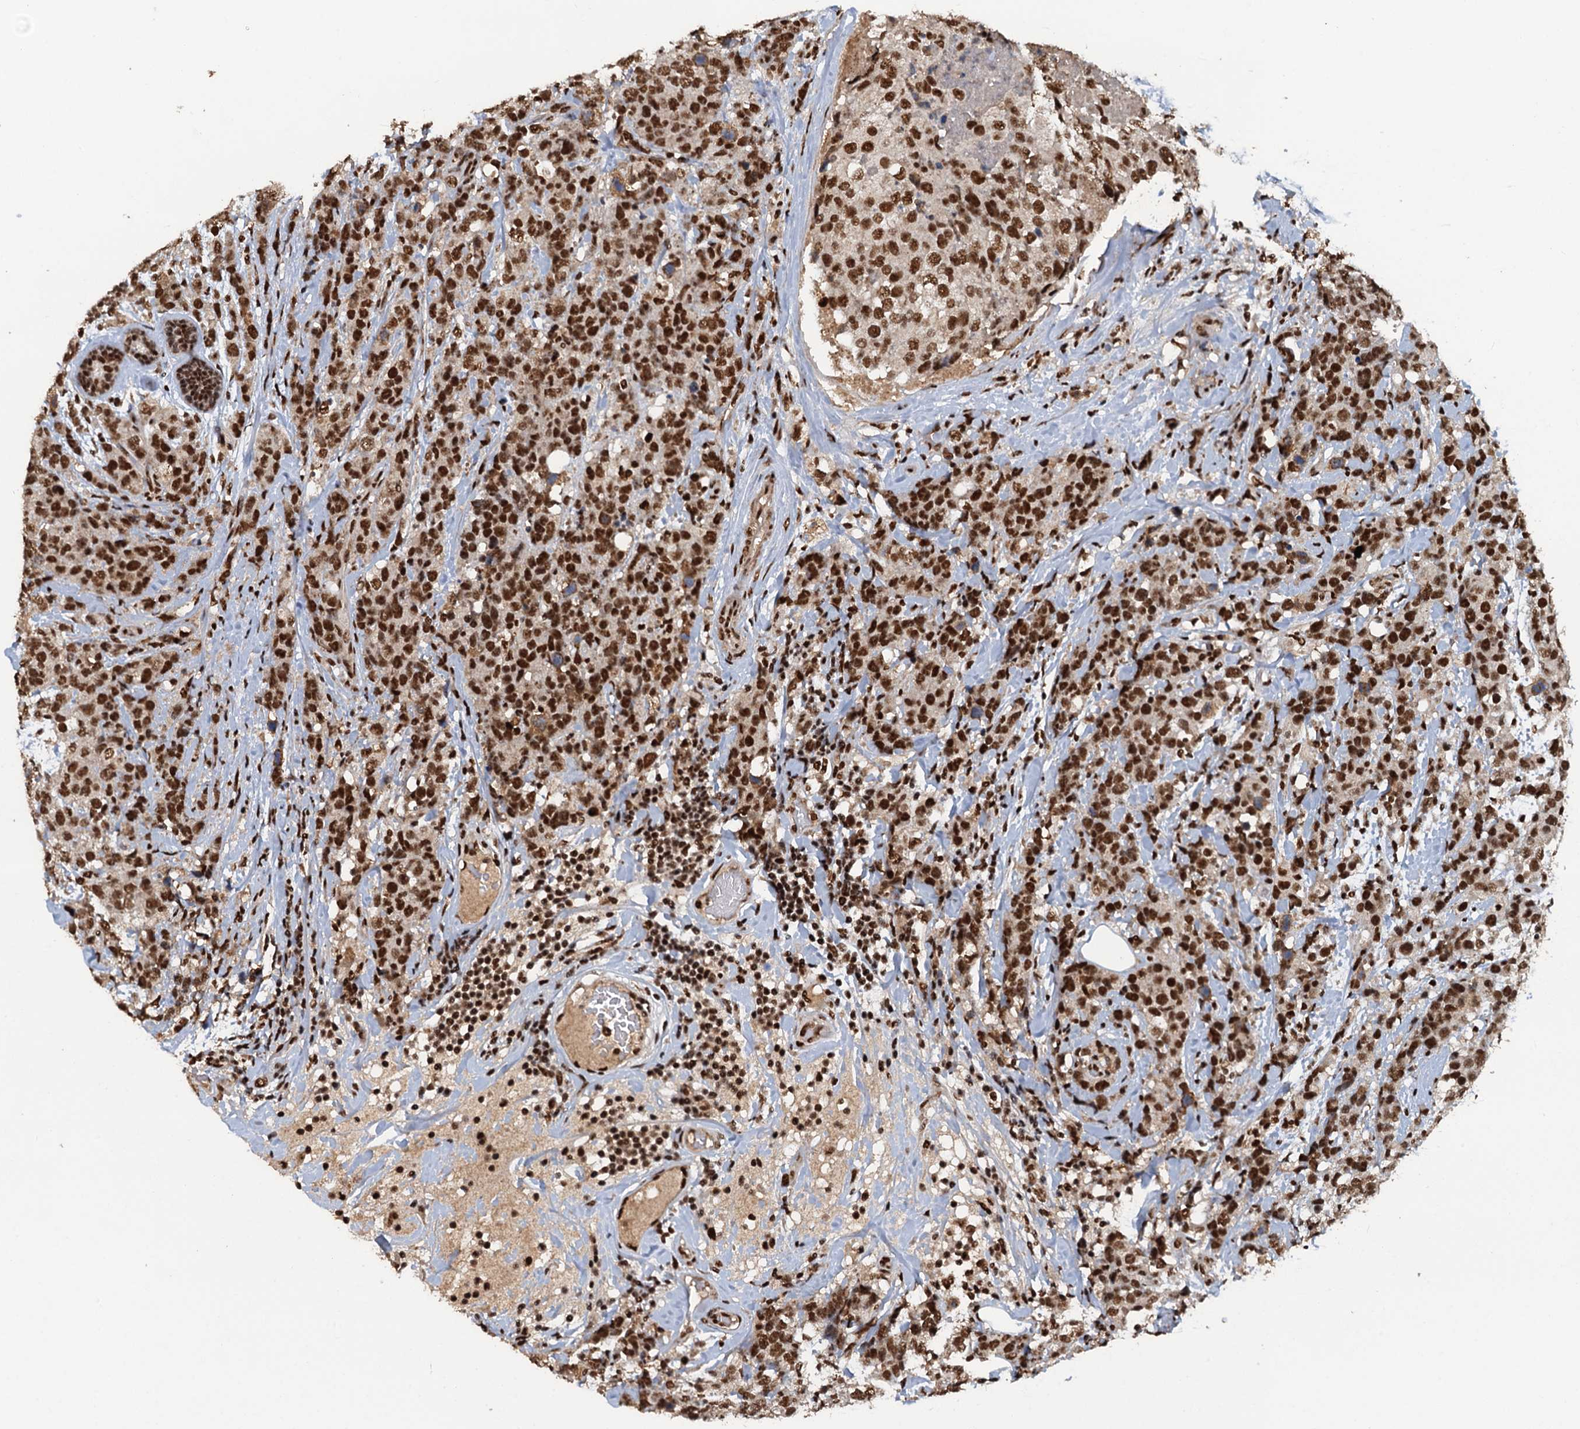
{"staining": {"intensity": "moderate", "quantity": ">75%", "location": "nuclear"}, "tissue": "breast cancer", "cell_type": "Tumor cells", "image_type": "cancer", "snomed": [{"axis": "morphology", "description": "Lobular carcinoma"}, {"axis": "topography", "description": "Breast"}], "caption": "A photomicrograph of human breast cancer stained for a protein displays moderate nuclear brown staining in tumor cells. (Brightfield microscopy of DAB IHC at high magnification).", "gene": "ZC3H18", "patient": {"sex": "female", "age": 59}}